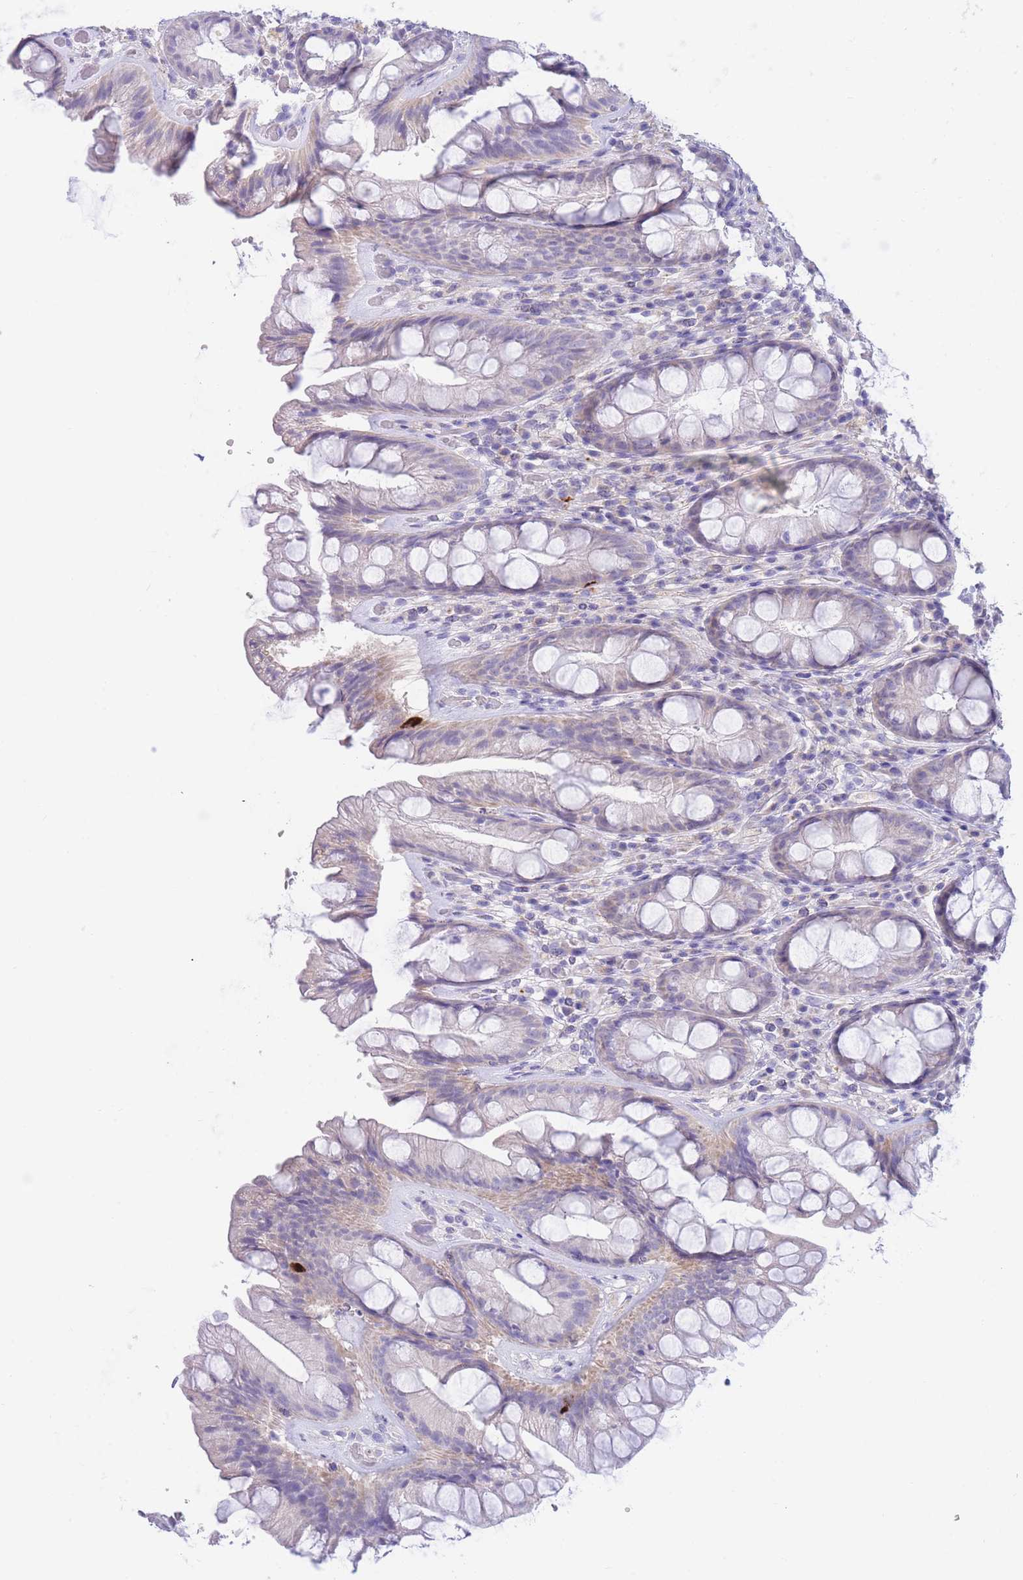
{"staining": {"intensity": "strong", "quantity": "<25%", "location": "cytoplasmic/membranous"}, "tissue": "rectum", "cell_type": "Glandular cells", "image_type": "normal", "snomed": [{"axis": "morphology", "description": "Normal tissue, NOS"}, {"axis": "topography", "description": "Rectum"}], "caption": "Immunohistochemical staining of unremarkable human rectum demonstrates medium levels of strong cytoplasmic/membranous staining in approximately <25% of glandular cells.", "gene": "PCDHB3", "patient": {"sex": "male", "age": 74}}